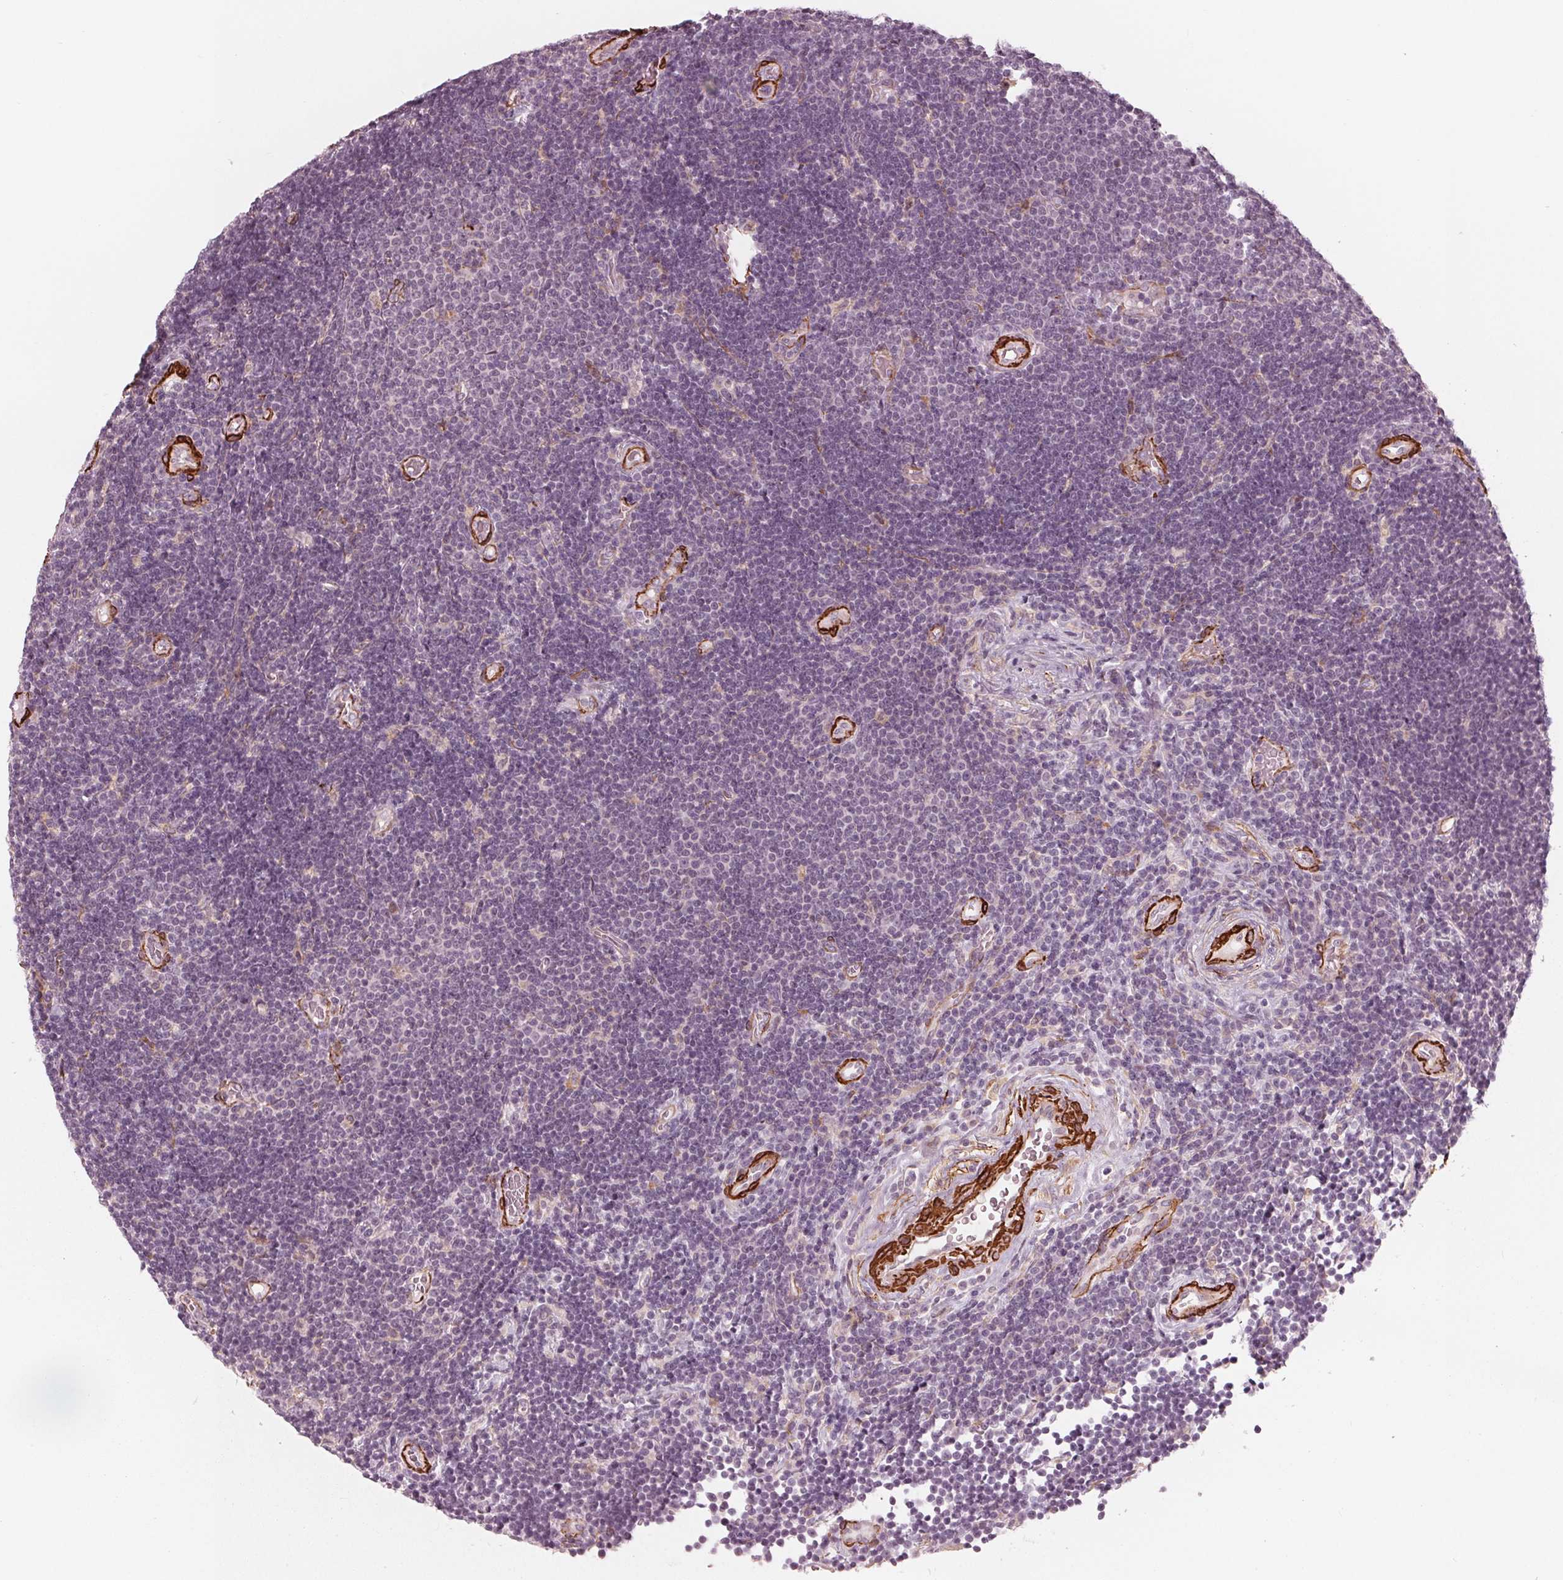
{"staining": {"intensity": "negative", "quantity": "none", "location": "none"}, "tissue": "lymphoma", "cell_type": "Tumor cells", "image_type": "cancer", "snomed": [{"axis": "morphology", "description": "Malignant lymphoma, non-Hodgkin's type, Low grade"}, {"axis": "topography", "description": "Brain"}], "caption": "An IHC image of malignant lymphoma, non-Hodgkin's type (low-grade) is shown. There is no staining in tumor cells of malignant lymphoma, non-Hodgkin's type (low-grade).", "gene": "MIER3", "patient": {"sex": "female", "age": 66}}